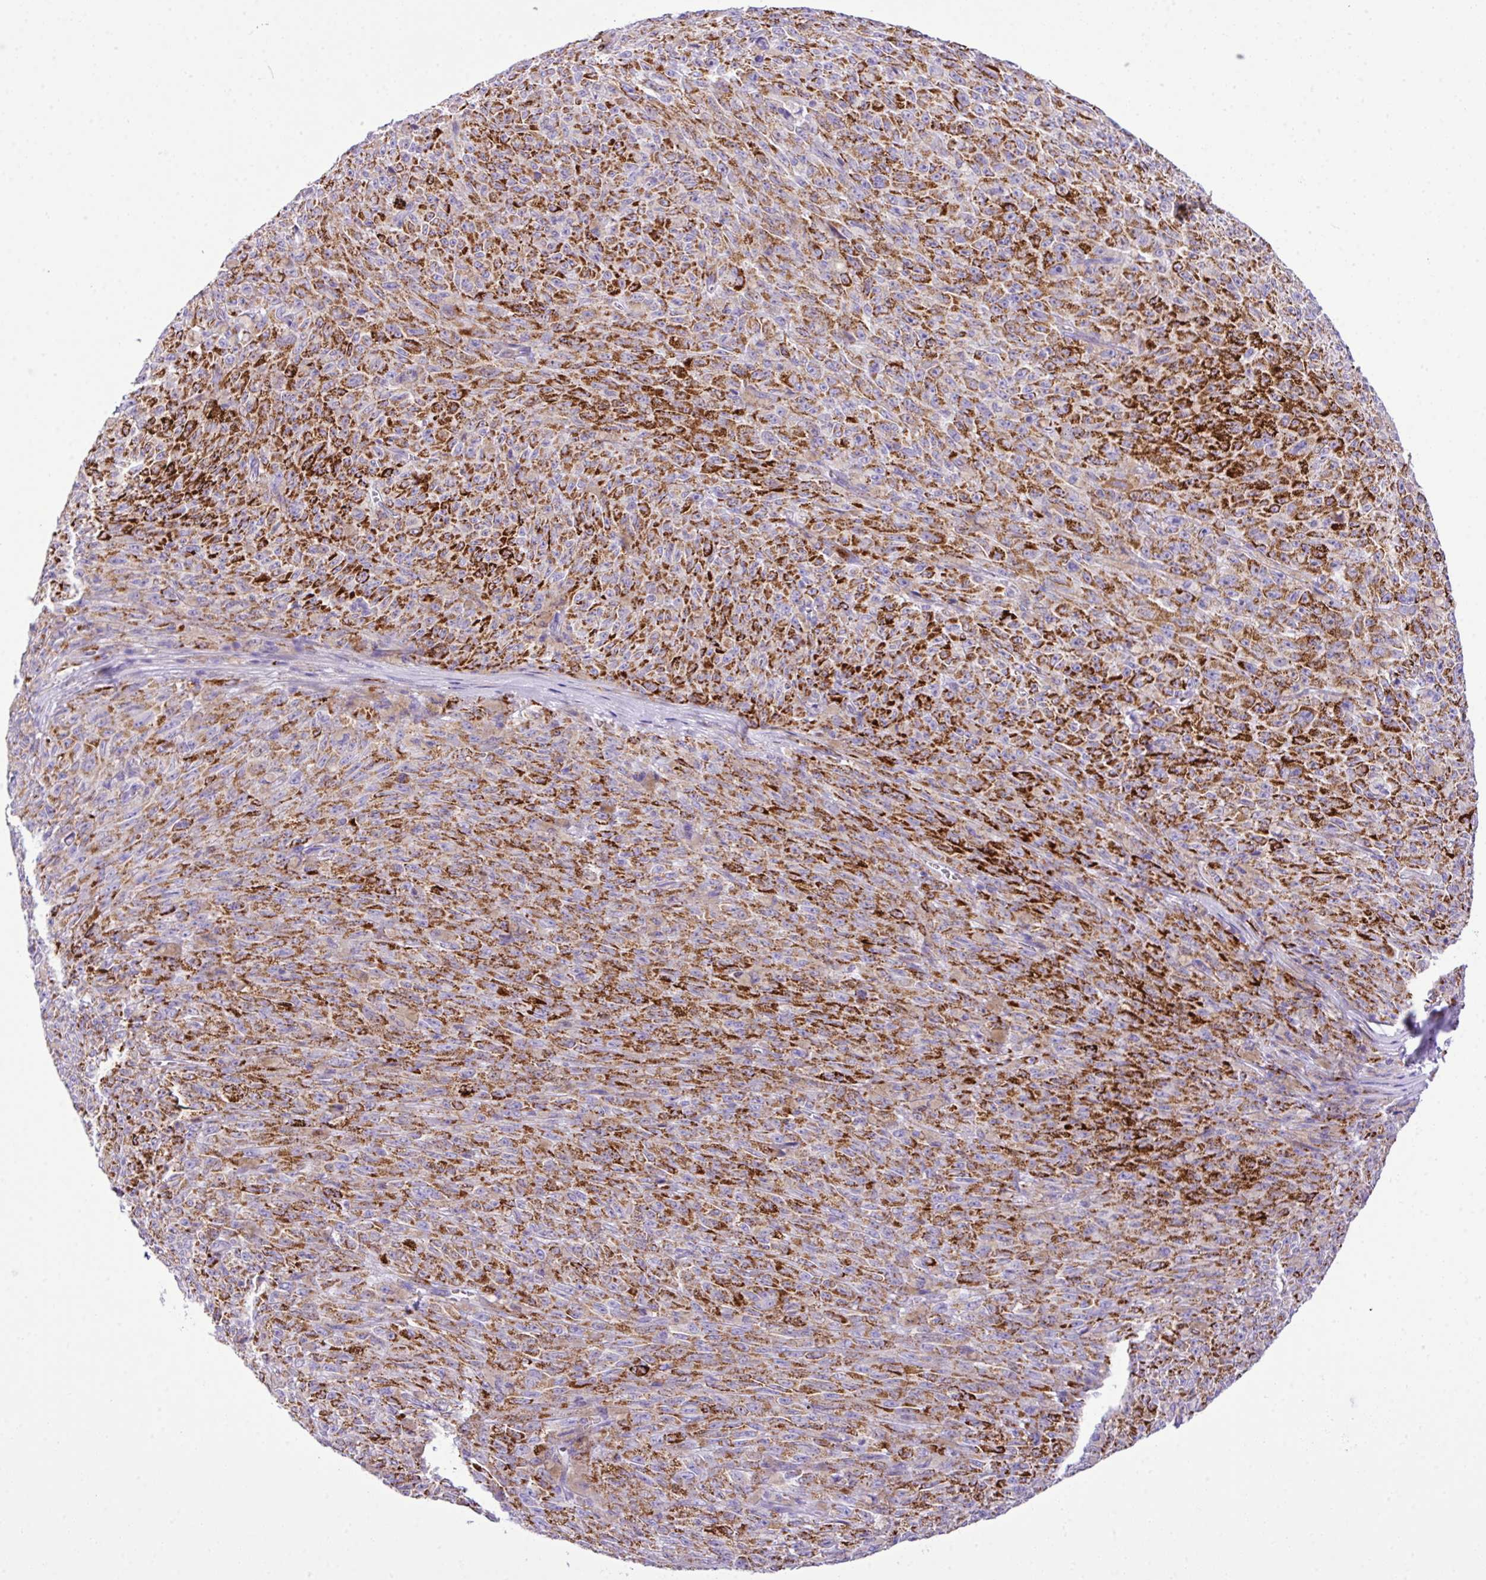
{"staining": {"intensity": "strong", "quantity": ">75%", "location": "cytoplasmic/membranous"}, "tissue": "melanoma", "cell_type": "Tumor cells", "image_type": "cancer", "snomed": [{"axis": "morphology", "description": "Malignant melanoma, NOS"}, {"axis": "topography", "description": "Skin"}], "caption": "Malignant melanoma stained with a protein marker demonstrates strong staining in tumor cells.", "gene": "RCAN2", "patient": {"sex": "female", "age": 82}}